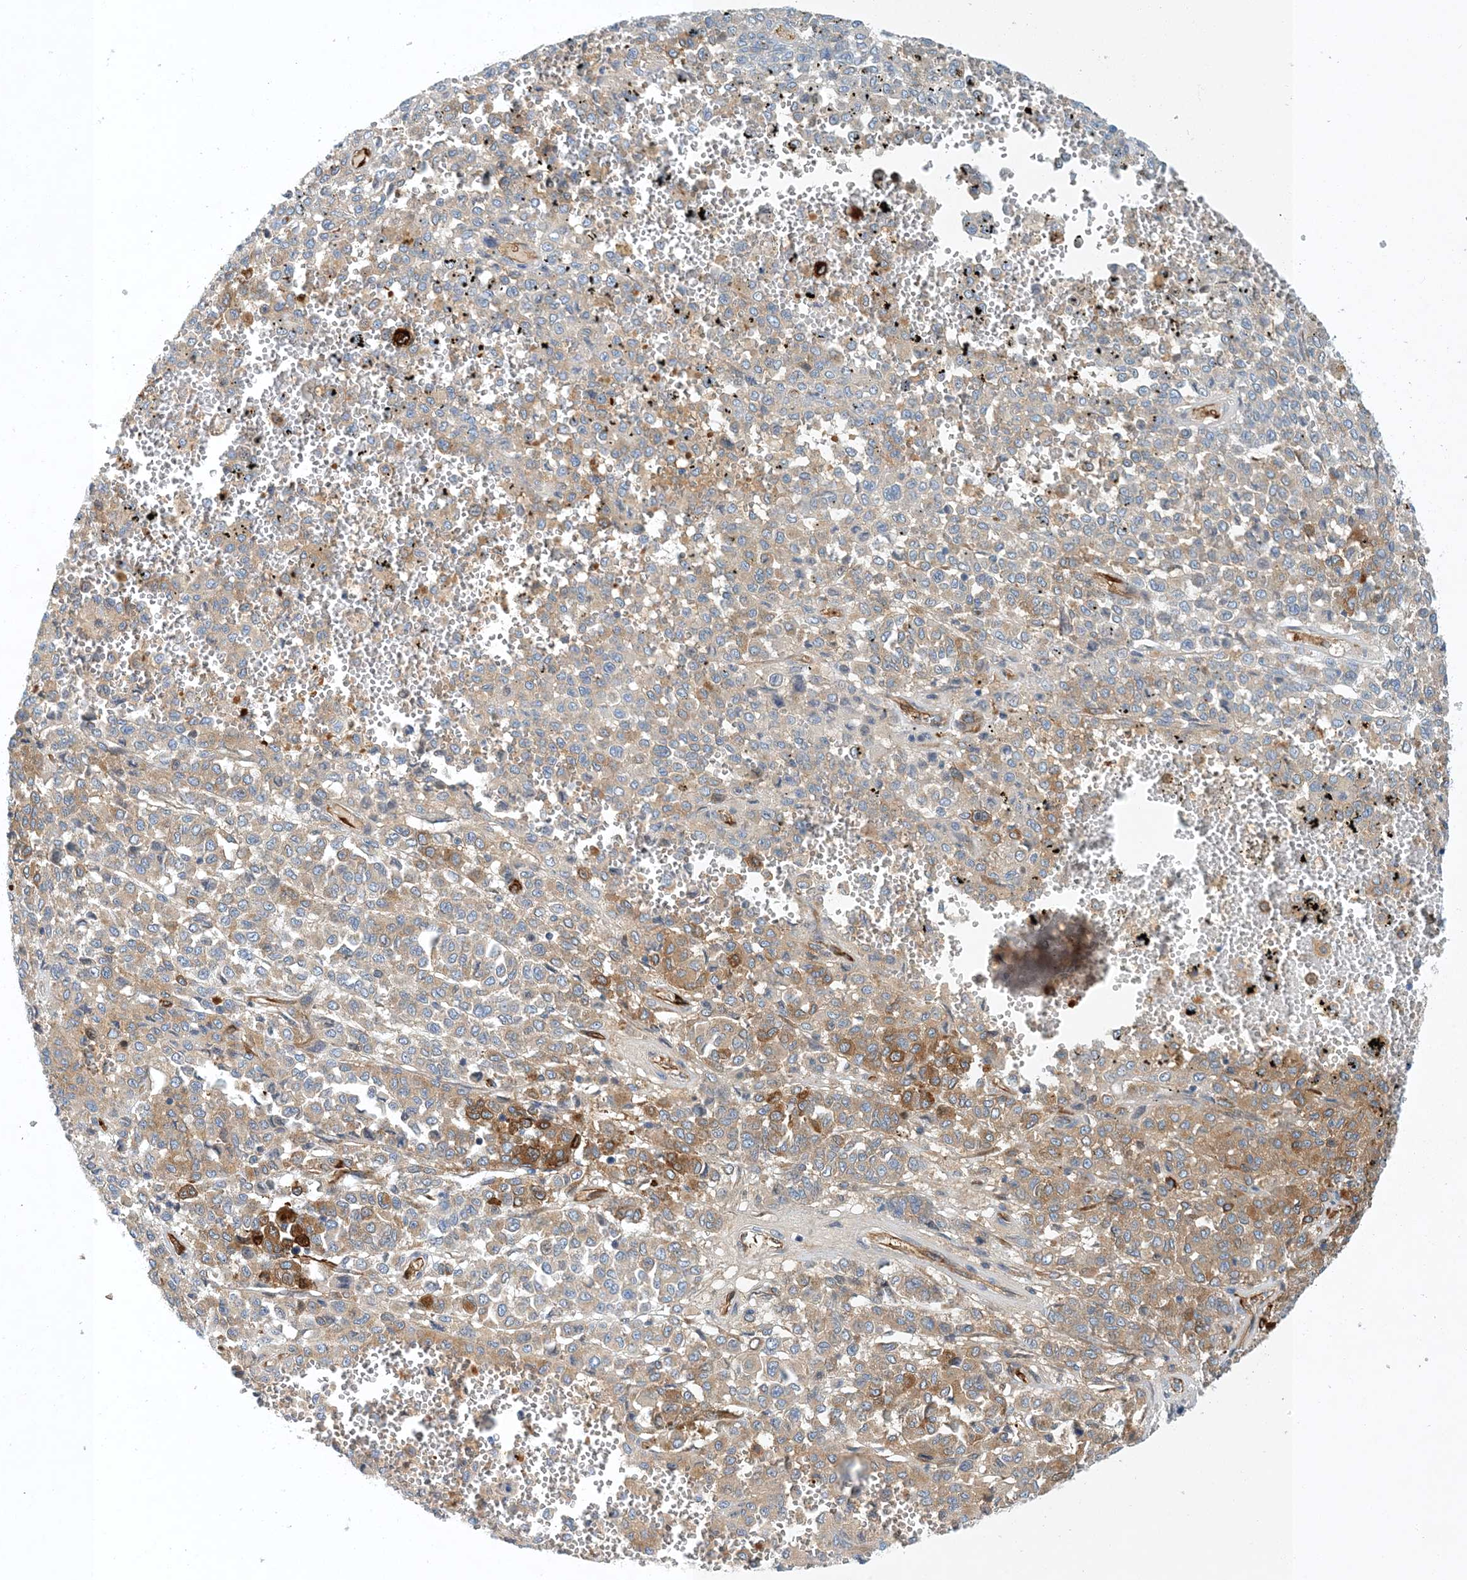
{"staining": {"intensity": "moderate", "quantity": "<25%", "location": "cytoplasmic/membranous"}, "tissue": "melanoma", "cell_type": "Tumor cells", "image_type": "cancer", "snomed": [{"axis": "morphology", "description": "Malignant melanoma, Metastatic site"}, {"axis": "topography", "description": "Pancreas"}], "caption": "There is low levels of moderate cytoplasmic/membranous staining in tumor cells of melanoma, as demonstrated by immunohistochemical staining (brown color).", "gene": "PCDHA2", "patient": {"sex": "female", "age": 30}}